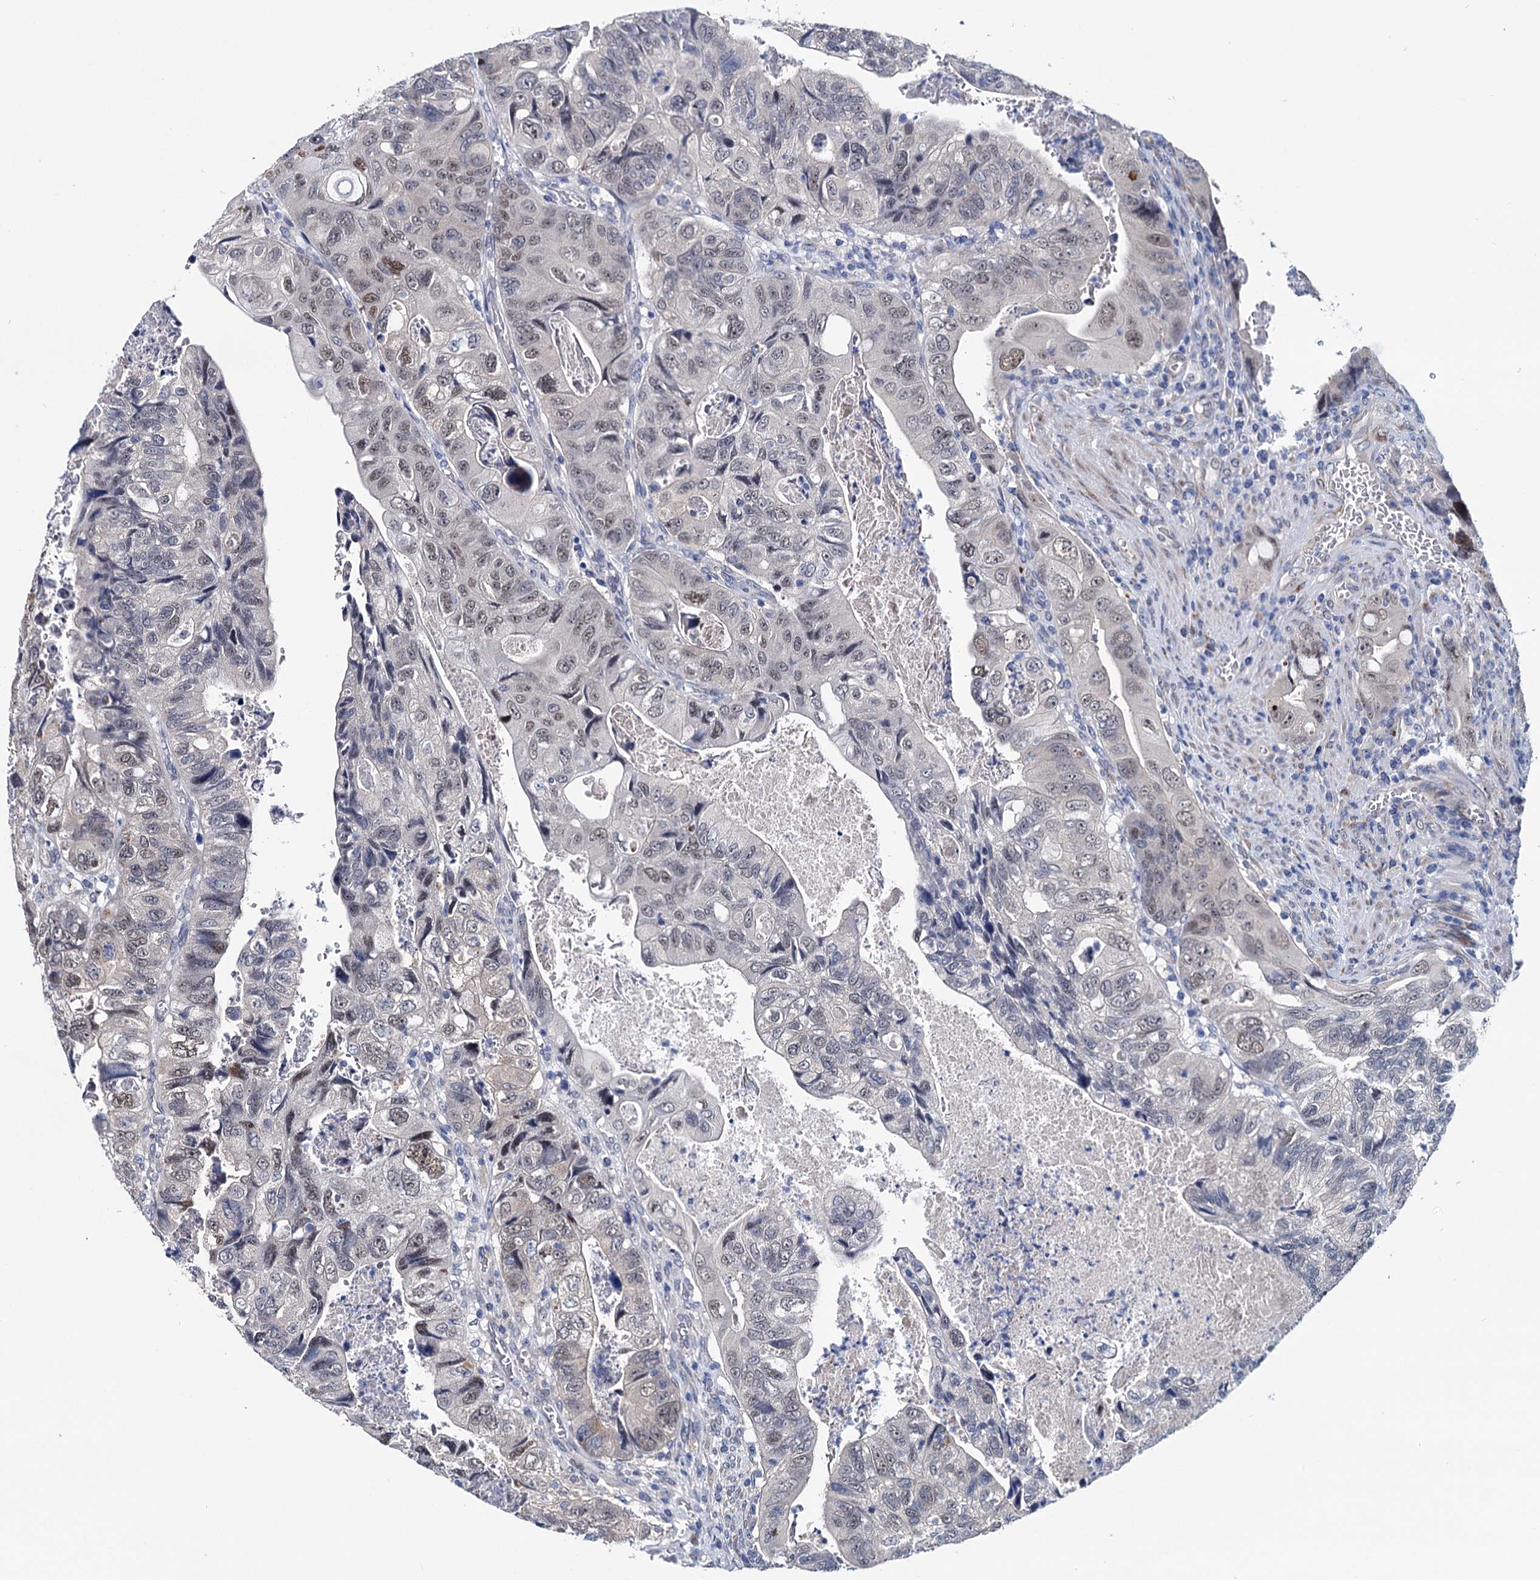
{"staining": {"intensity": "weak", "quantity": "<25%", "location": "nuclear"}, "tissue": "colorectal cancer", "cell_type": "Tumor cells", "image_type": "cancer", "snomed": [{"axis": "morphology", "description": "Adenocarcinoma, NOS"}, {"axis": "topography", "description": "Rectum"}], "caption": "A high-resolution histopathology image shows immunohistochemistry staining of colorectal cancer, which exhibits no significant staining in tumor cells. (DAB immunohistochemistry visualized using brightfield microscopy, high magnification).", "gene": "EYA4", "patient": {"sex": "male", "age": 63}}